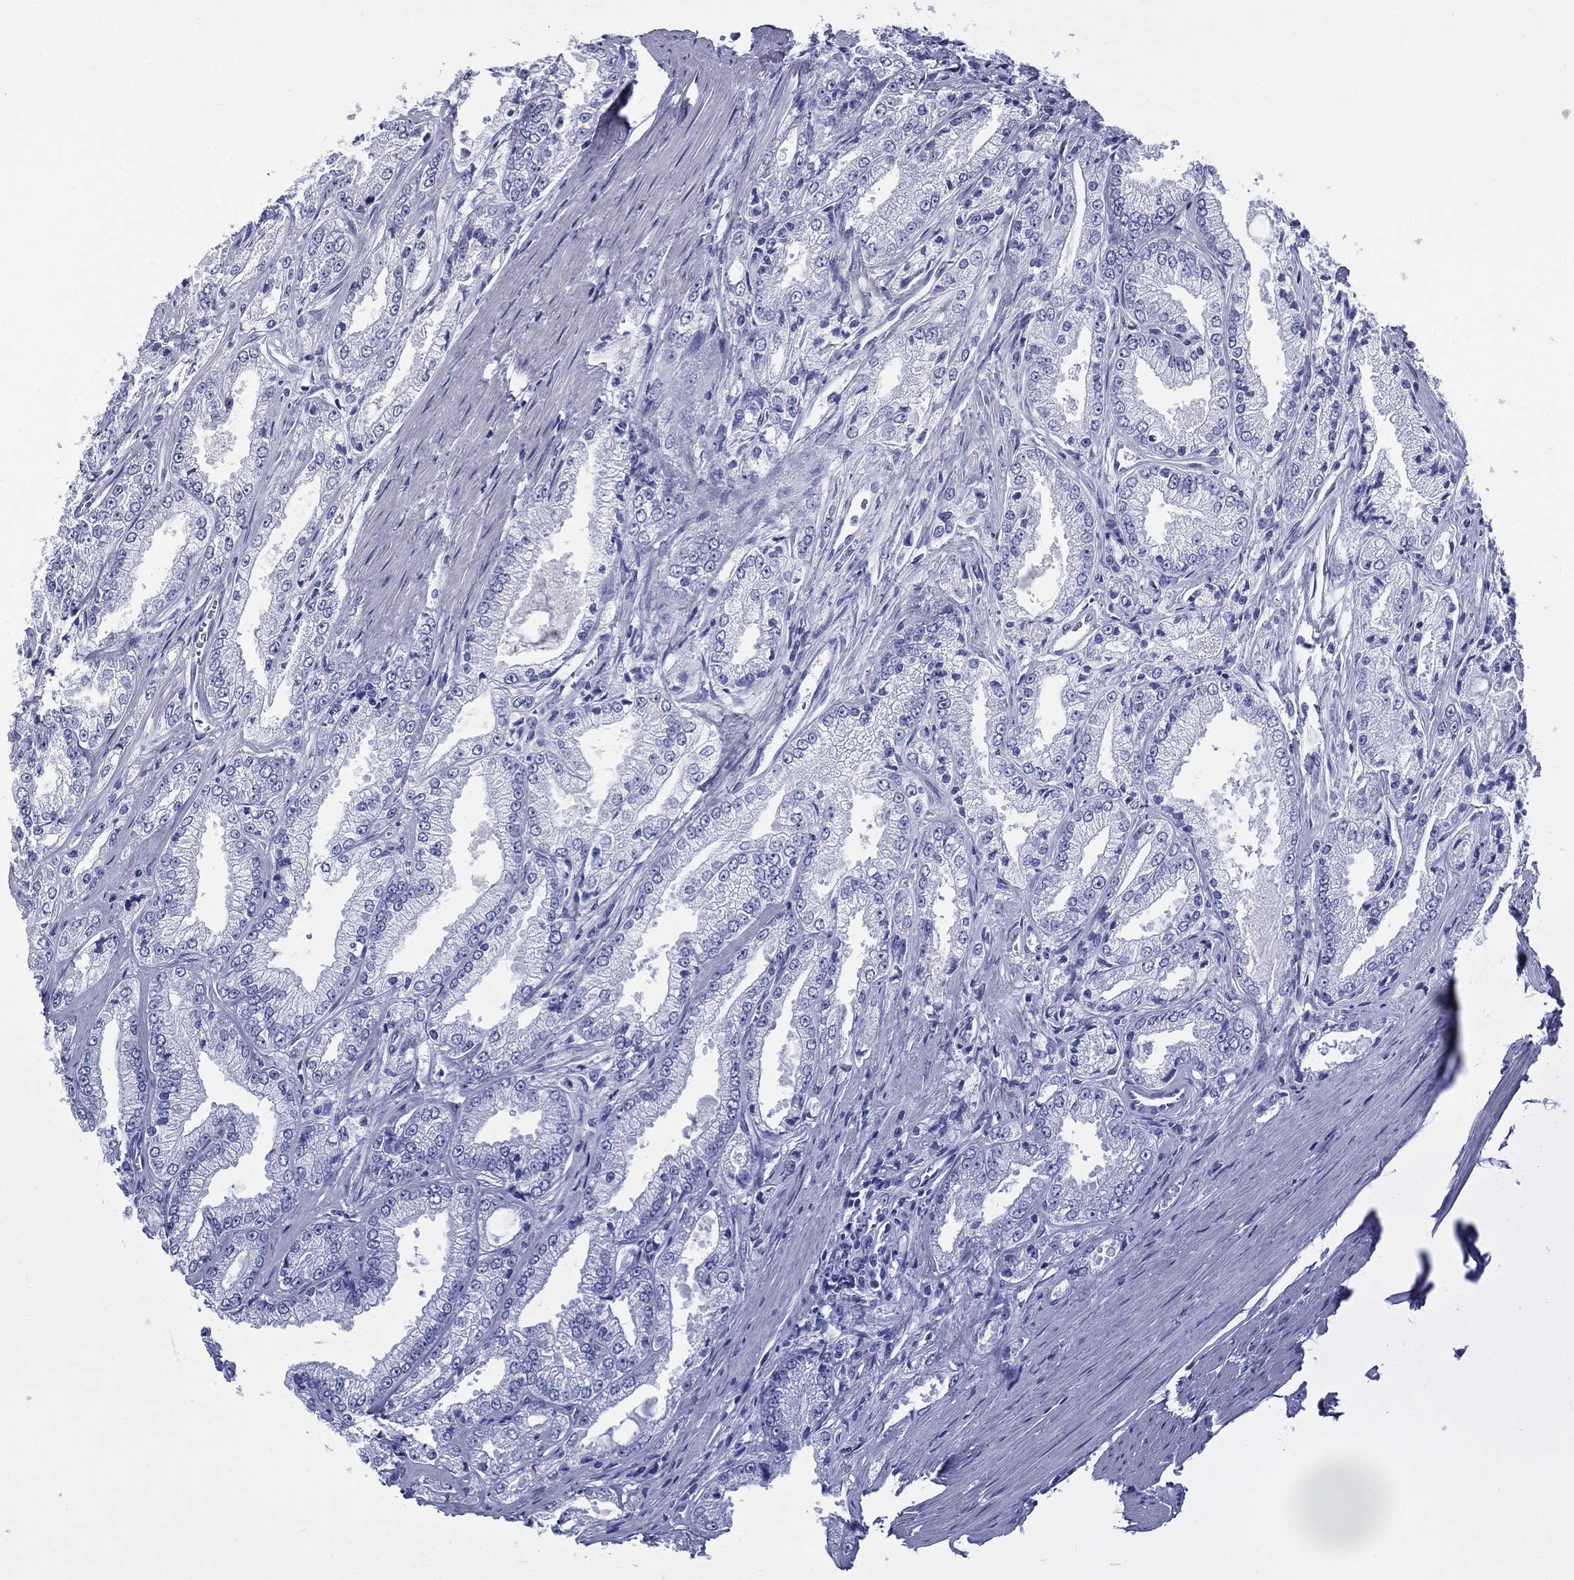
{"staining": {"intensity": "negative", "quantity": "none", "location": "none"}, "tissue": "prostate cancer", "cell_type": "Tumor cells", "image_type": "cancer", "snomed": [{"axis": "morphology", "description": "Adenocarcinoma, NOS"}, {"axis": "morphology", "description": "Adenocarcinoma, High grade"}, {"axis": "topography", "description": "Prostate"}], "caption": "Immunohistochemical staining of human prostate high-grade adenocarcinoma displays no significant positivity in tumor cells. The staining was performed using DAB (3,3'-diaminobenzidine) to visualize the protein expression in brown, while the nuclei were stained in blue with hematoxylin (Magnification: 20x).", "gene": "RSPH4A", "patient": {"sex": "male", "age": 70}}